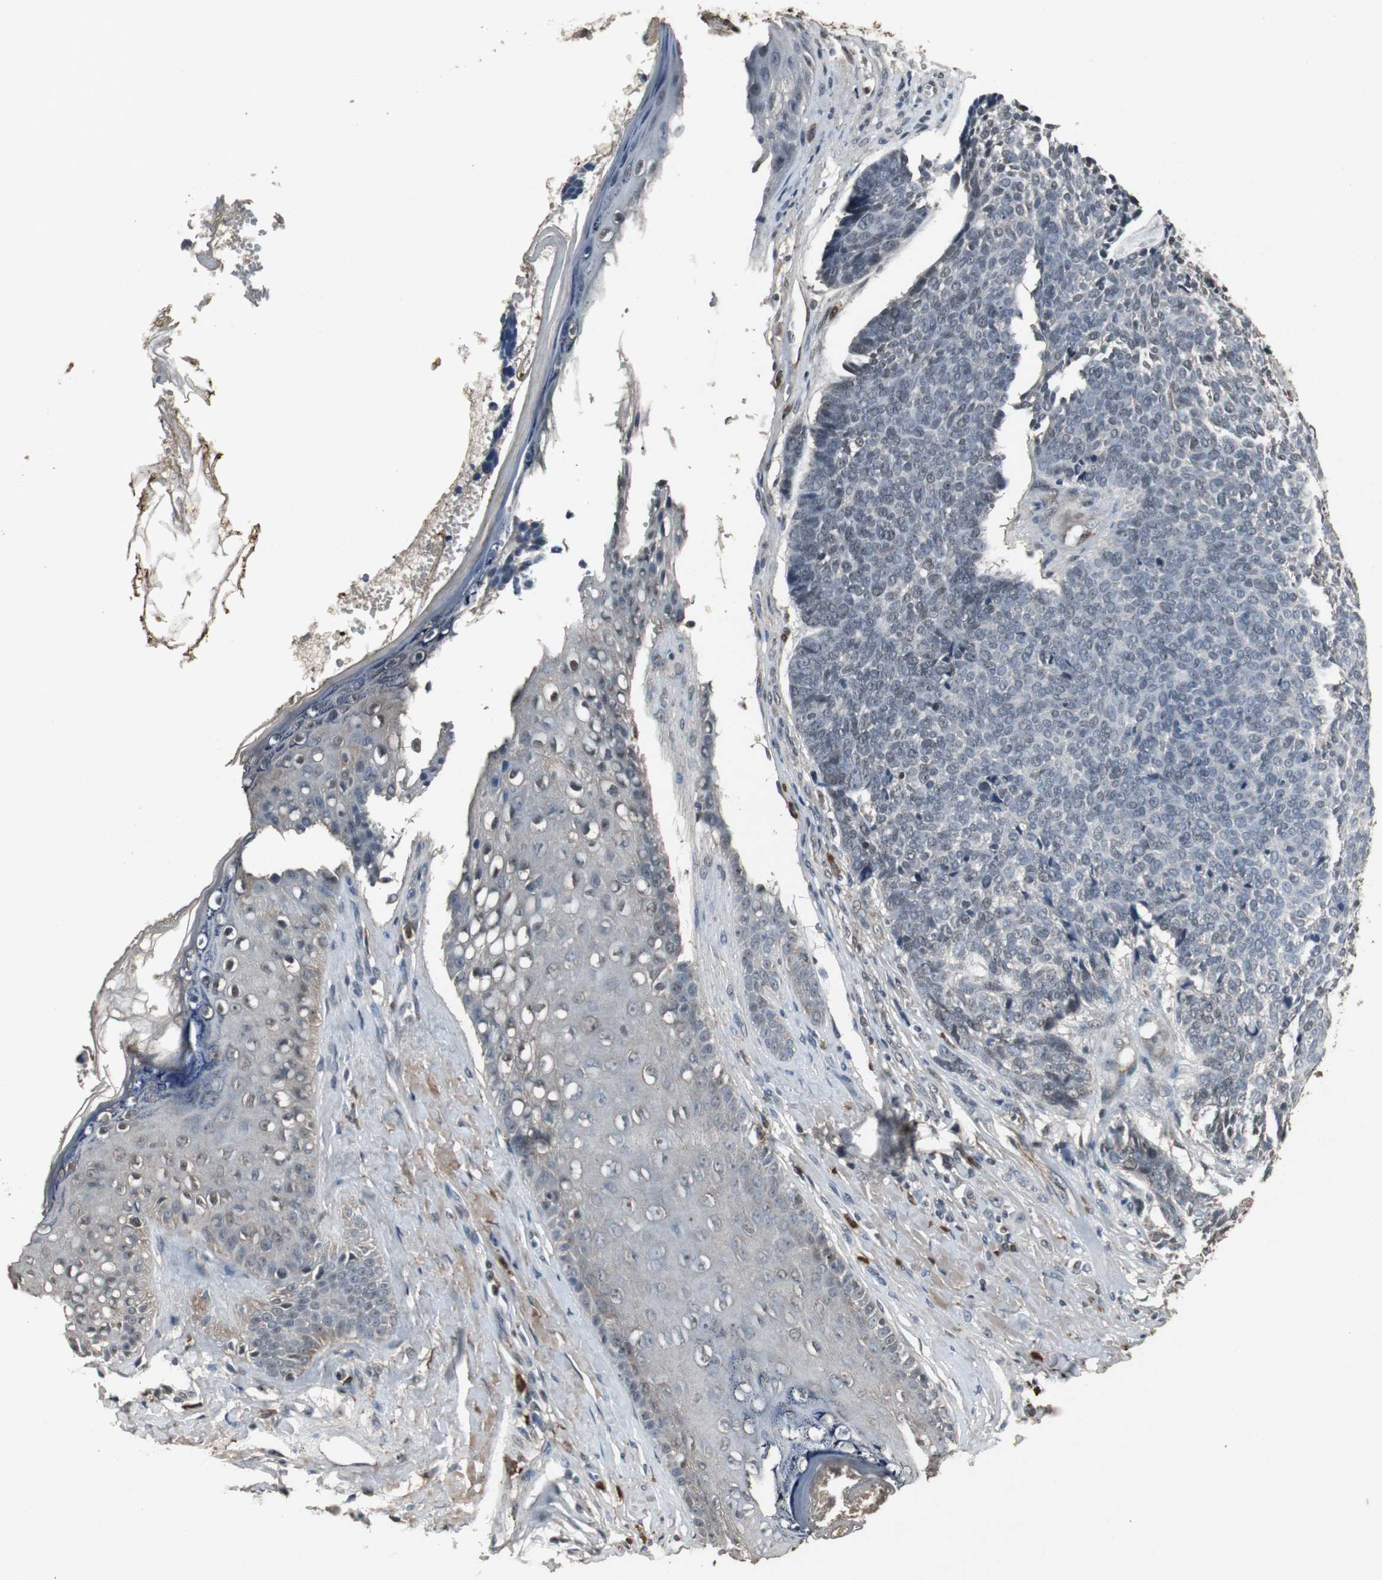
{"staining": {"intensity": "weak", "quantity": "25%-75%", "location": "nuclear"}, "tissue": "skin cancer", "cell_type": "Tumor cells", "image_type": "cancer", "snomed": [{"axis": "morphology", "description": "Basal cell carcinoma"}, {"axis": "topography", "description": "Skin"}], "caption": "A high-resolution micrograph shows IHC staining of basal cell carcinoma (skin), which shows weak nuclear staining in about 25%-75% of tumor cells. Immunohistochemistry stains the protein in brown and the nuclei are stained blue.", "gene": "EMX1", "patient": {"sex": "male", "age": 84}}